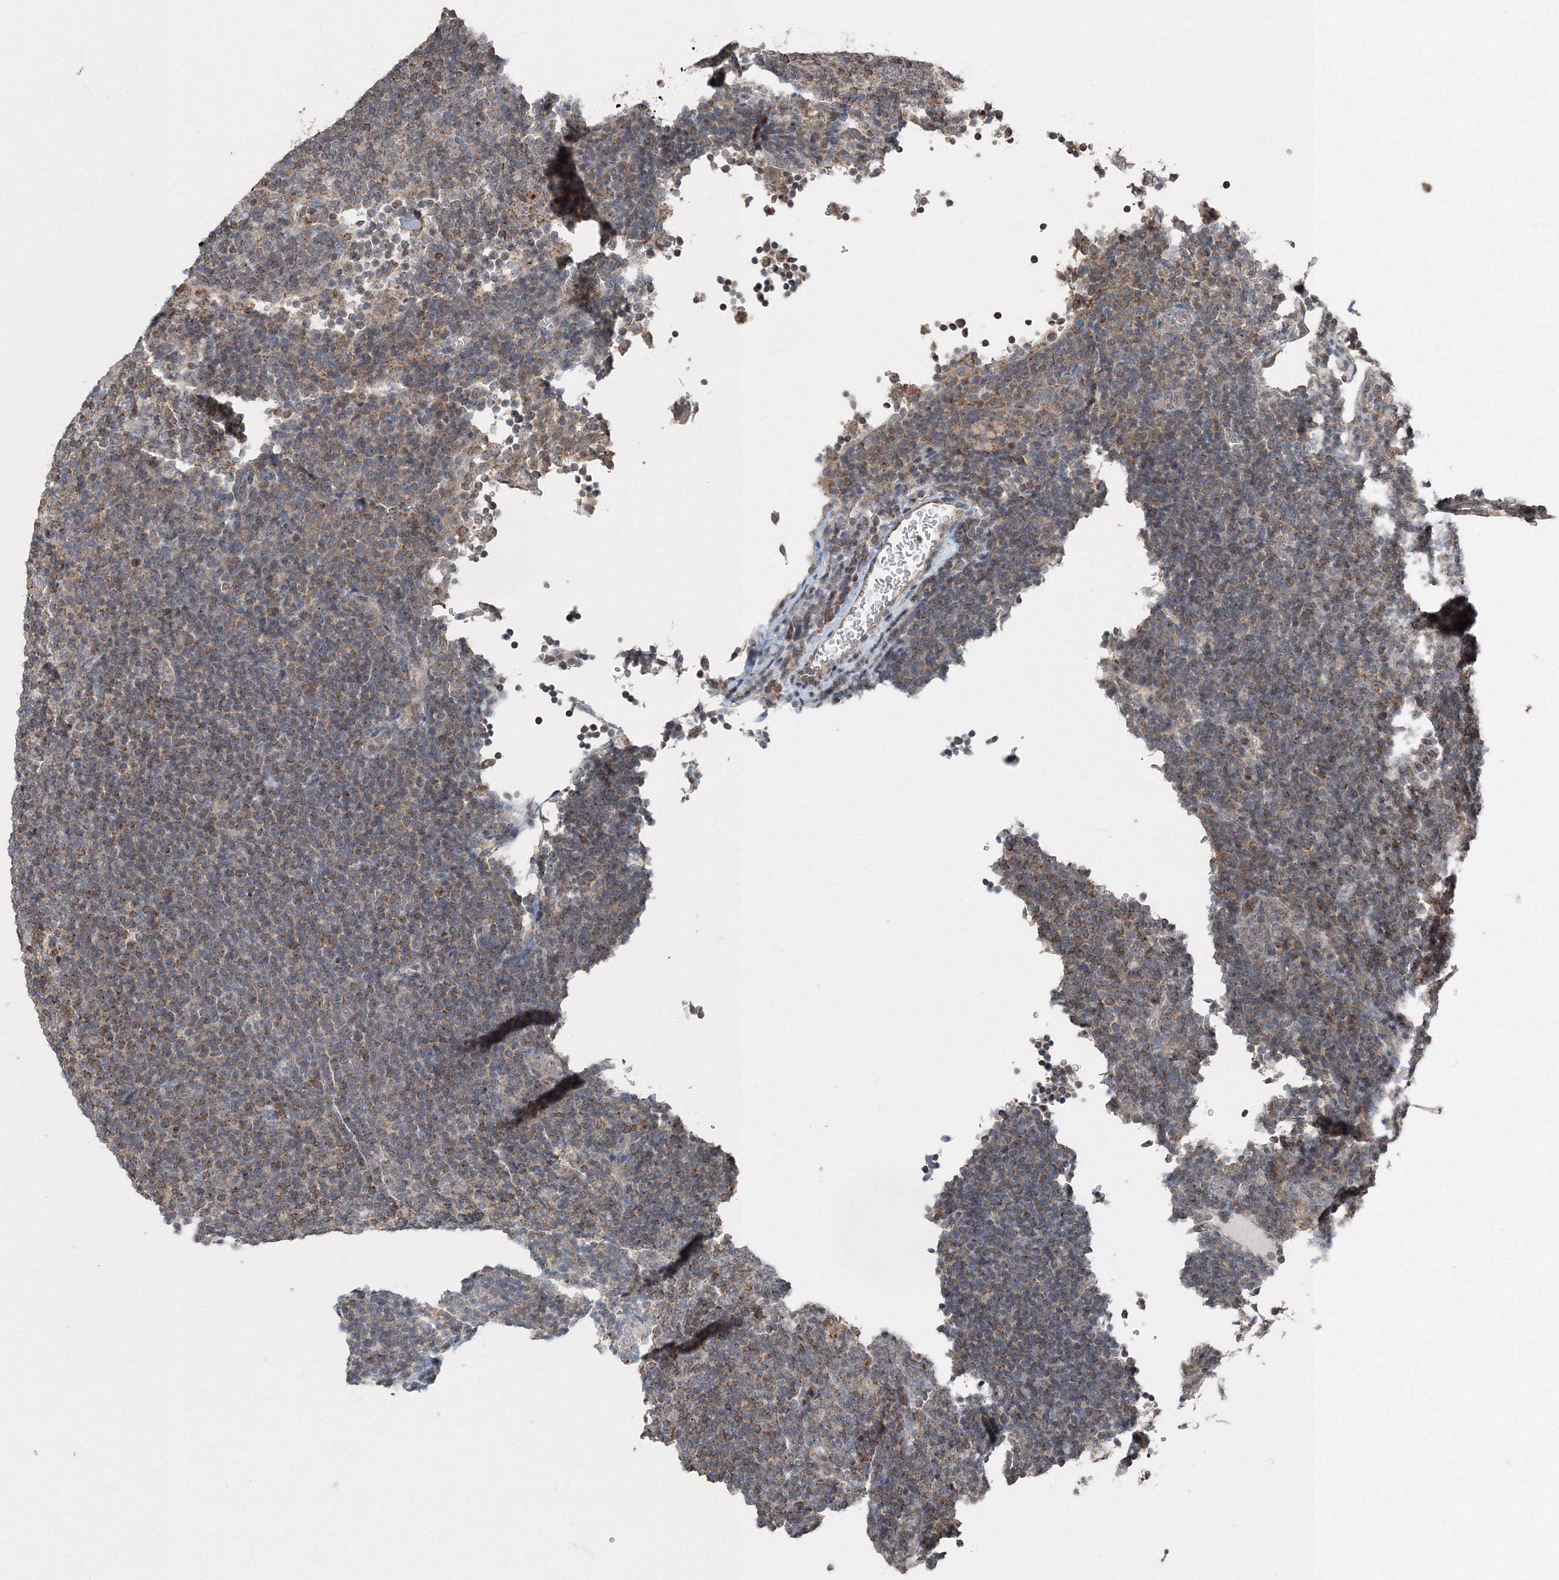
{"staining": {"intensity": "negative", "quantity": "none", "location": "none"}, "tissue": "lymphoma", "cell_type": "Tumor cells", "image_type": "cancer", "snomed": [{"axis": "morphology", "description": "Hodgkin's disease, NOS"}, {"axis": "topography", "description": "Lymph node"}], "caption": "Photomicrograph shows no protein staining in tumor cells of Hodgkin's disease tissue.", "gene": "AASDH", "patient": {"sex": "female", "age": 57}}